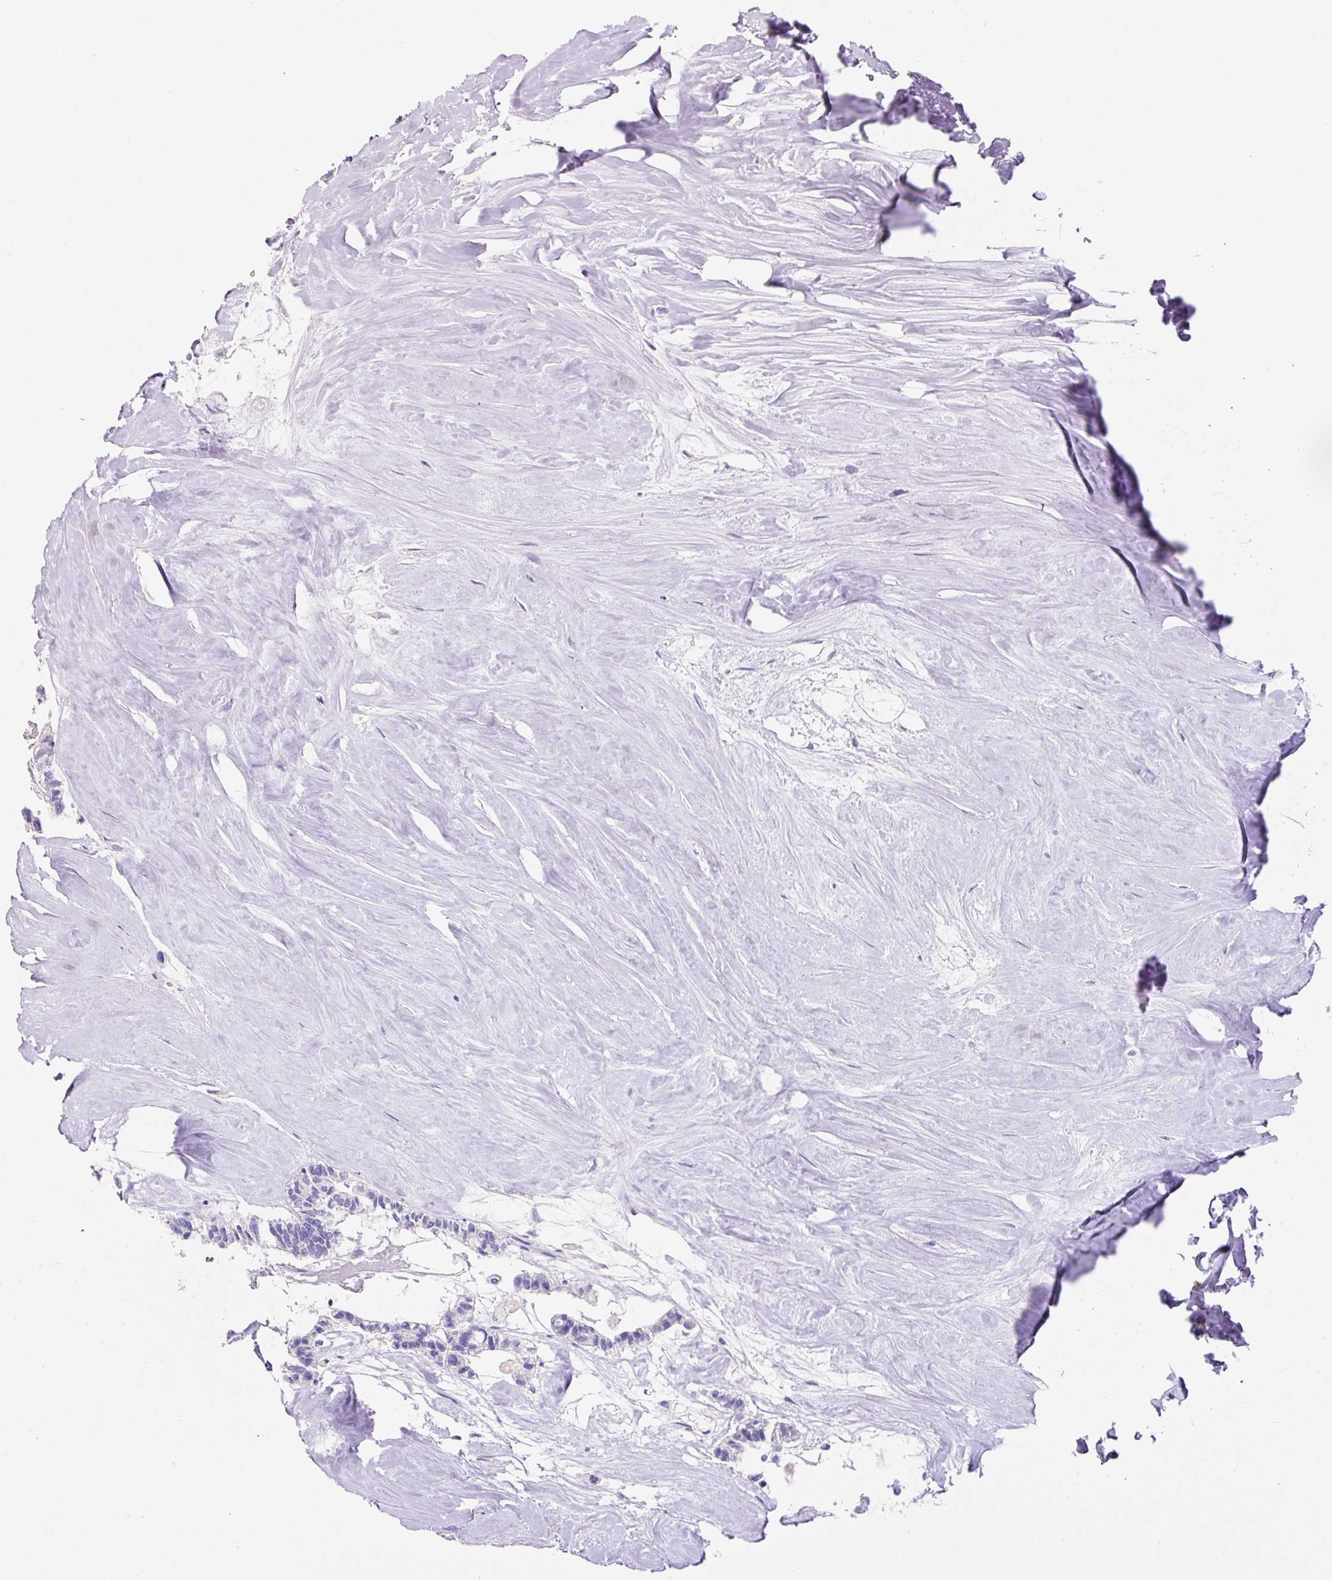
{"staining": {"intensity": "negative", "quantity": "none", "location": "none"}, "tissue": "colorectal cancer", "cell_type": "Tumor cells", "image_type": "cancer", "snomed": [{"axis": "morphology", "description": "Adenocarcinoma, NOS"}, {"axis": "topography", "description": "Colon"}, {"axis": "topography", "description": "Rectum"}], "caption": "Tumor cells are negative for protein expression in human colorectal adenocarcinoma. (DAB (3,3'-diaminobenzidine) IHC with hematoxylin counter stain).", "gene": "SYP", "patient": {"sex": "male", "age": 57}}